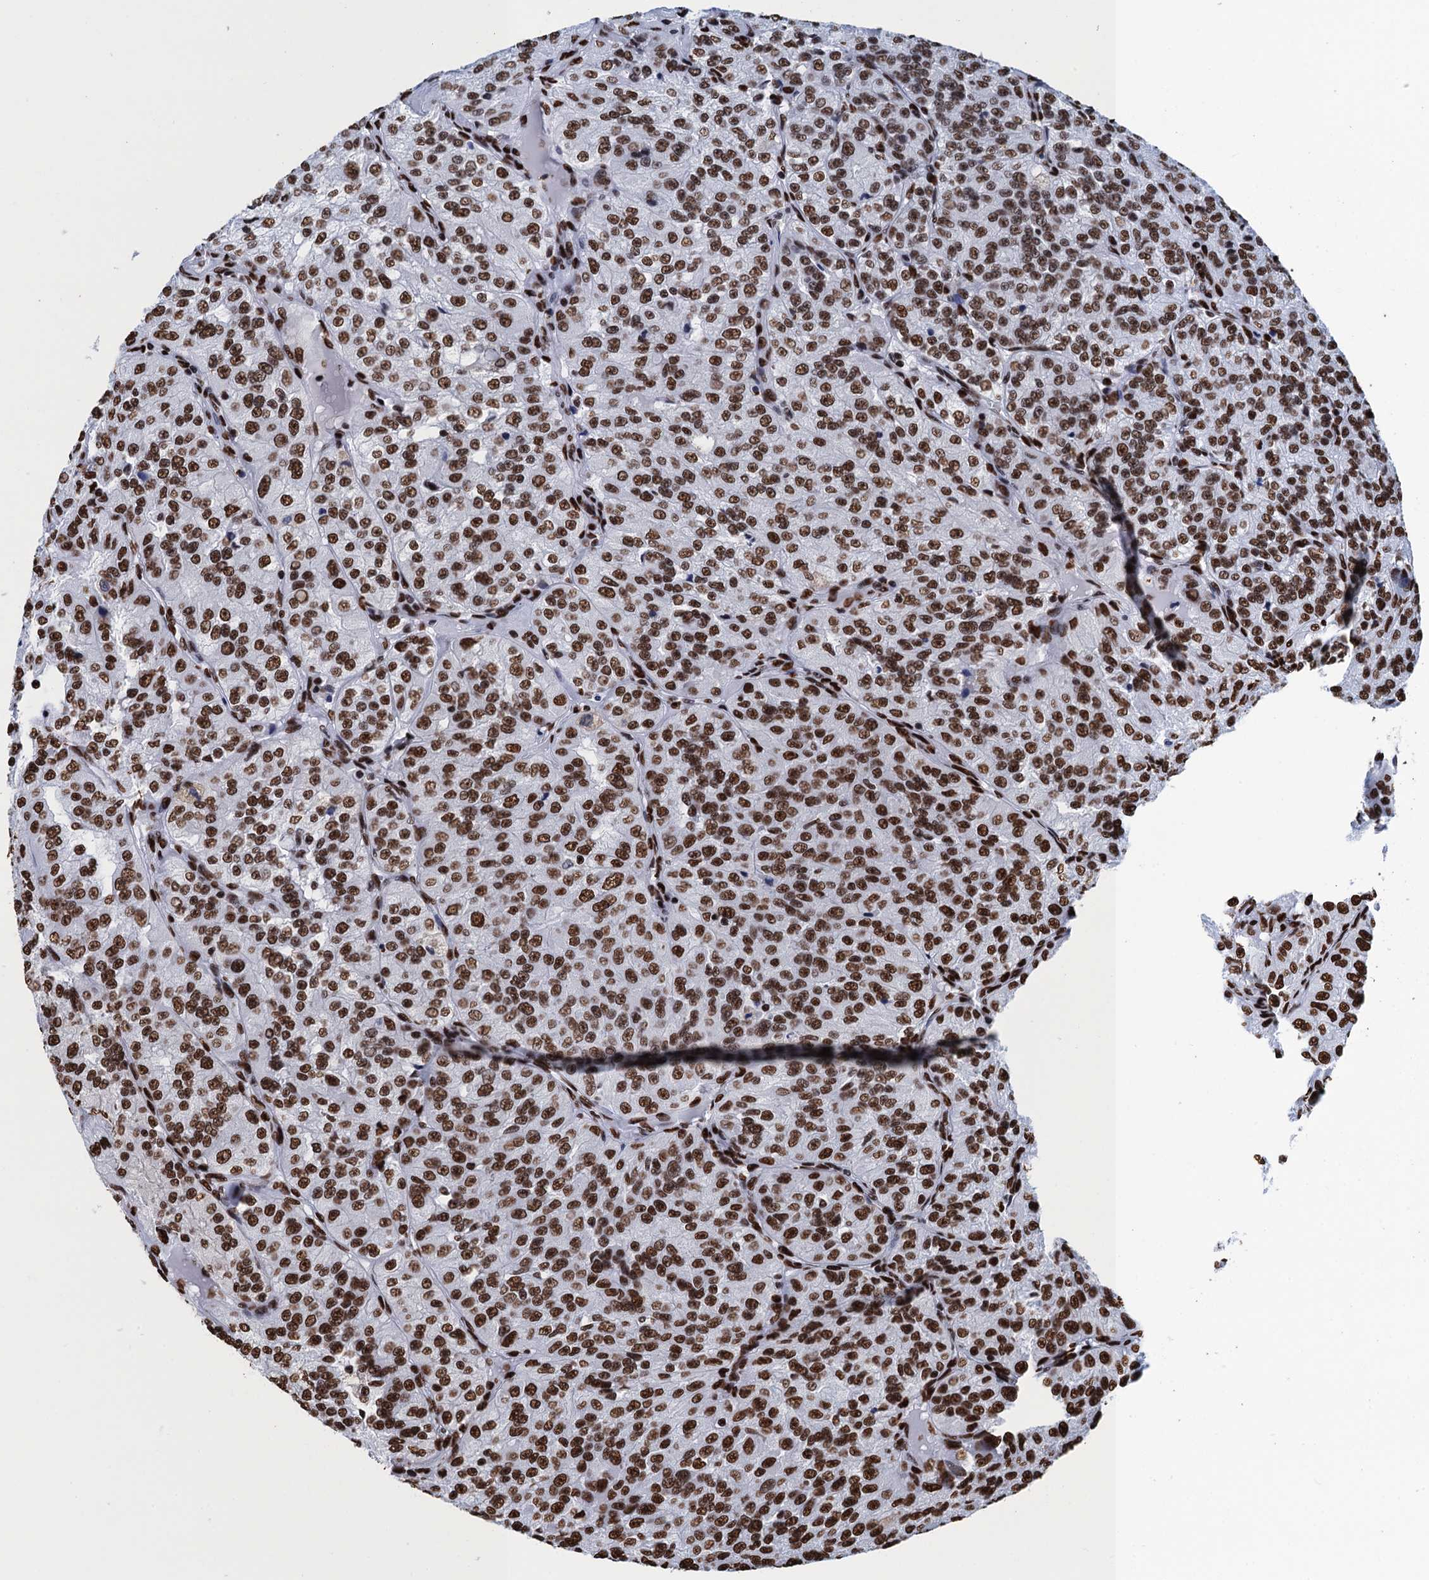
{"staining": {"intensity": "strong", "quantity": ">75%", "location": "nuclear"}, "tissue": "renal cancer", "cell_type": "Tumor cells", "image_type": "cancer", "snomed": [{"axis": "morphology", "description": "Adenocarcinoma, NOS"}, {"axis": "topography", "description": "Kidney"}], "caption": "Immunohistochemistry (IHC) micrograph of neoplastic tissue: human renal adenocarcinoma stained using IHC demonstrates high levels of strong protein expression localized specifically in the nuclear of tumor cells, appearing as a nuclear brown color.", "gene": "UBA2", "patient": {"sex": "female", "age": 63}}